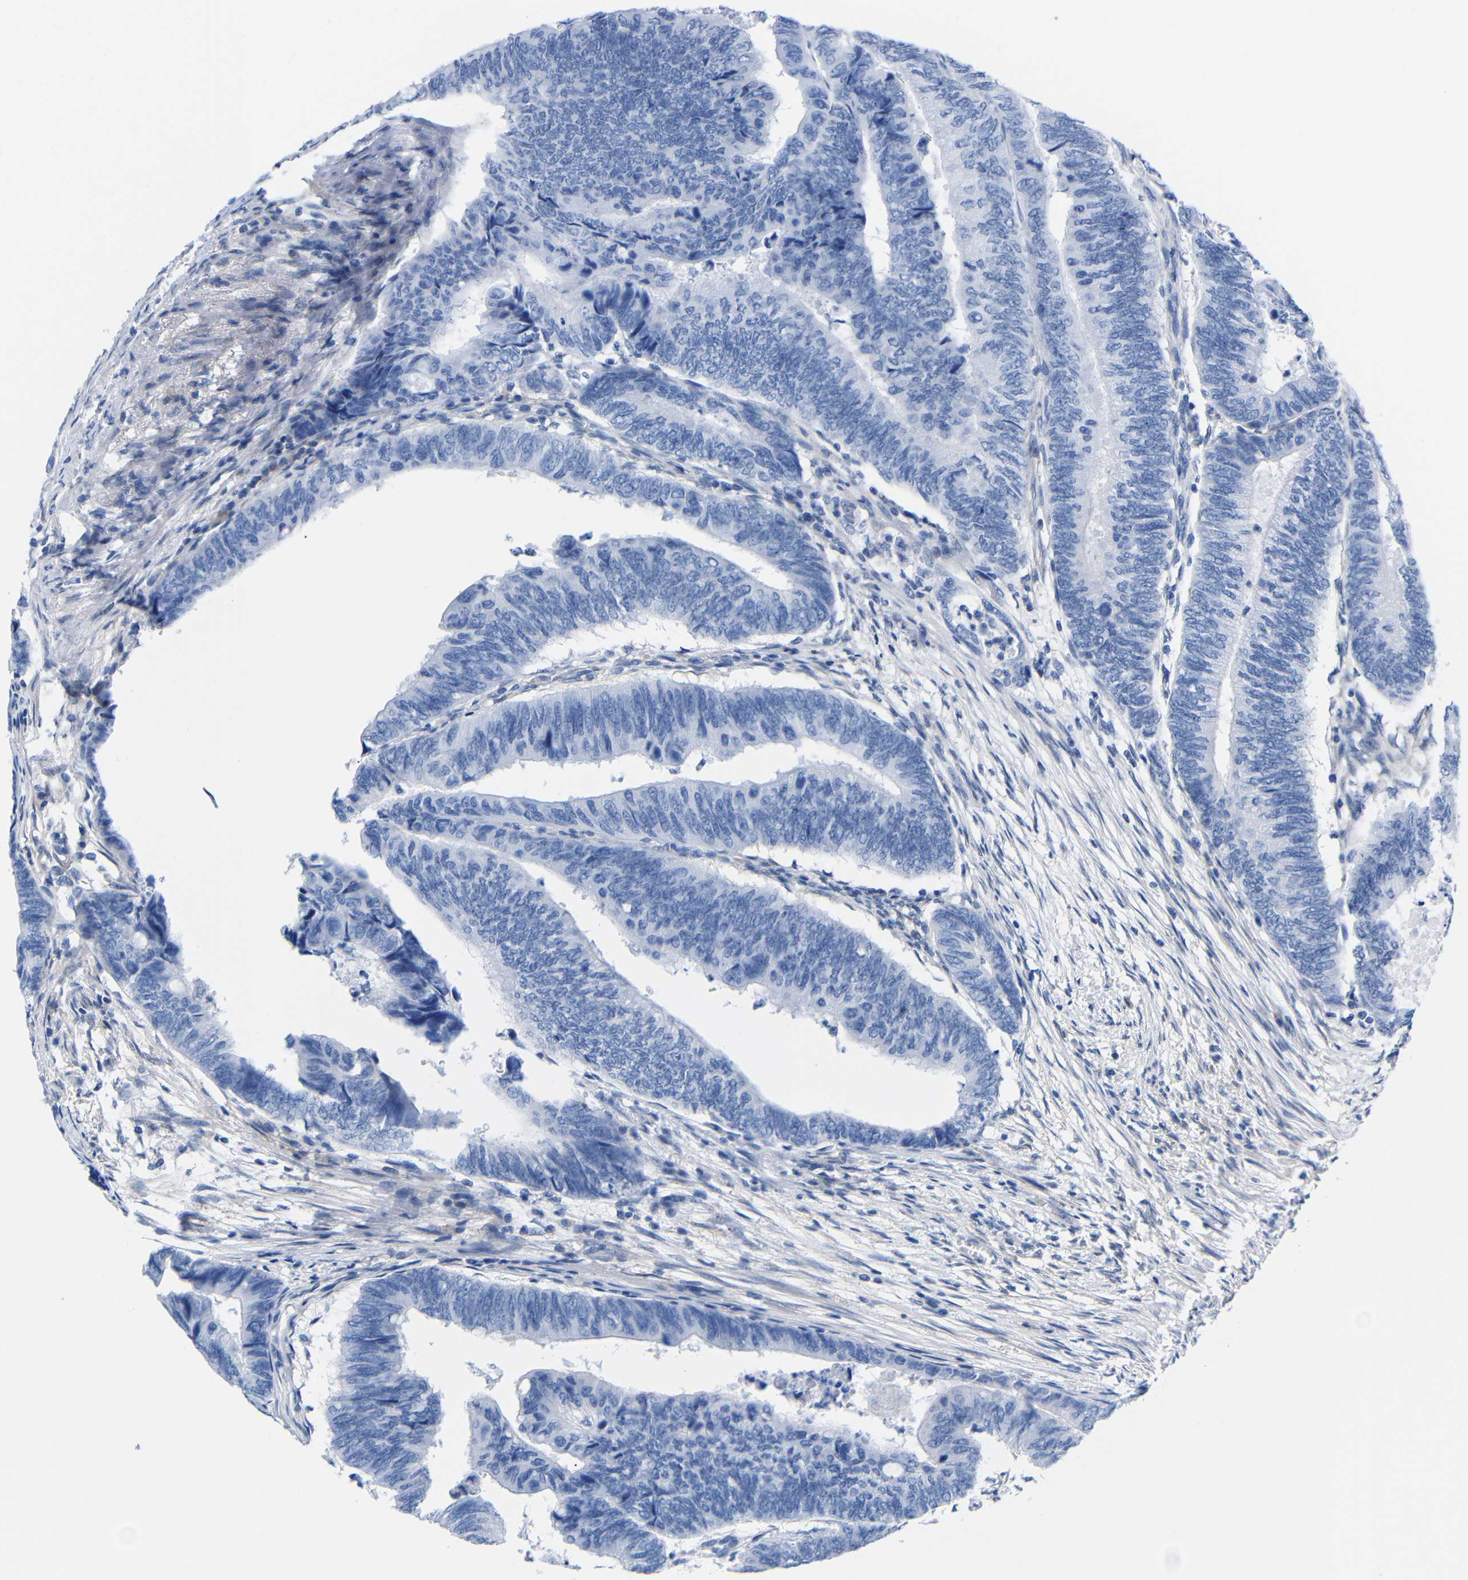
{"staining": {"intensity": "negative", "quantity": "none", "location": "none"}, "tissue": "colorectal cancer", "cell_type": "Tumor cells", "image_type": "cancer", "snomed": [{"axis": "morphology", "description": "Normal tissue, NOS"}, {"axis": "morphology", "description": "Adenocarcinoma, NOS"}, {"axis": "topography", "description": "Rectum"}, {"axis": "topography", "description": "Peripheral nerve tissue"}], "caption": "Tumor cells show no significant staining in colorectal cancer (adenocarcinoma).", "gene": "PEBP1", "patient": {"sex": "male", "age": 92}}